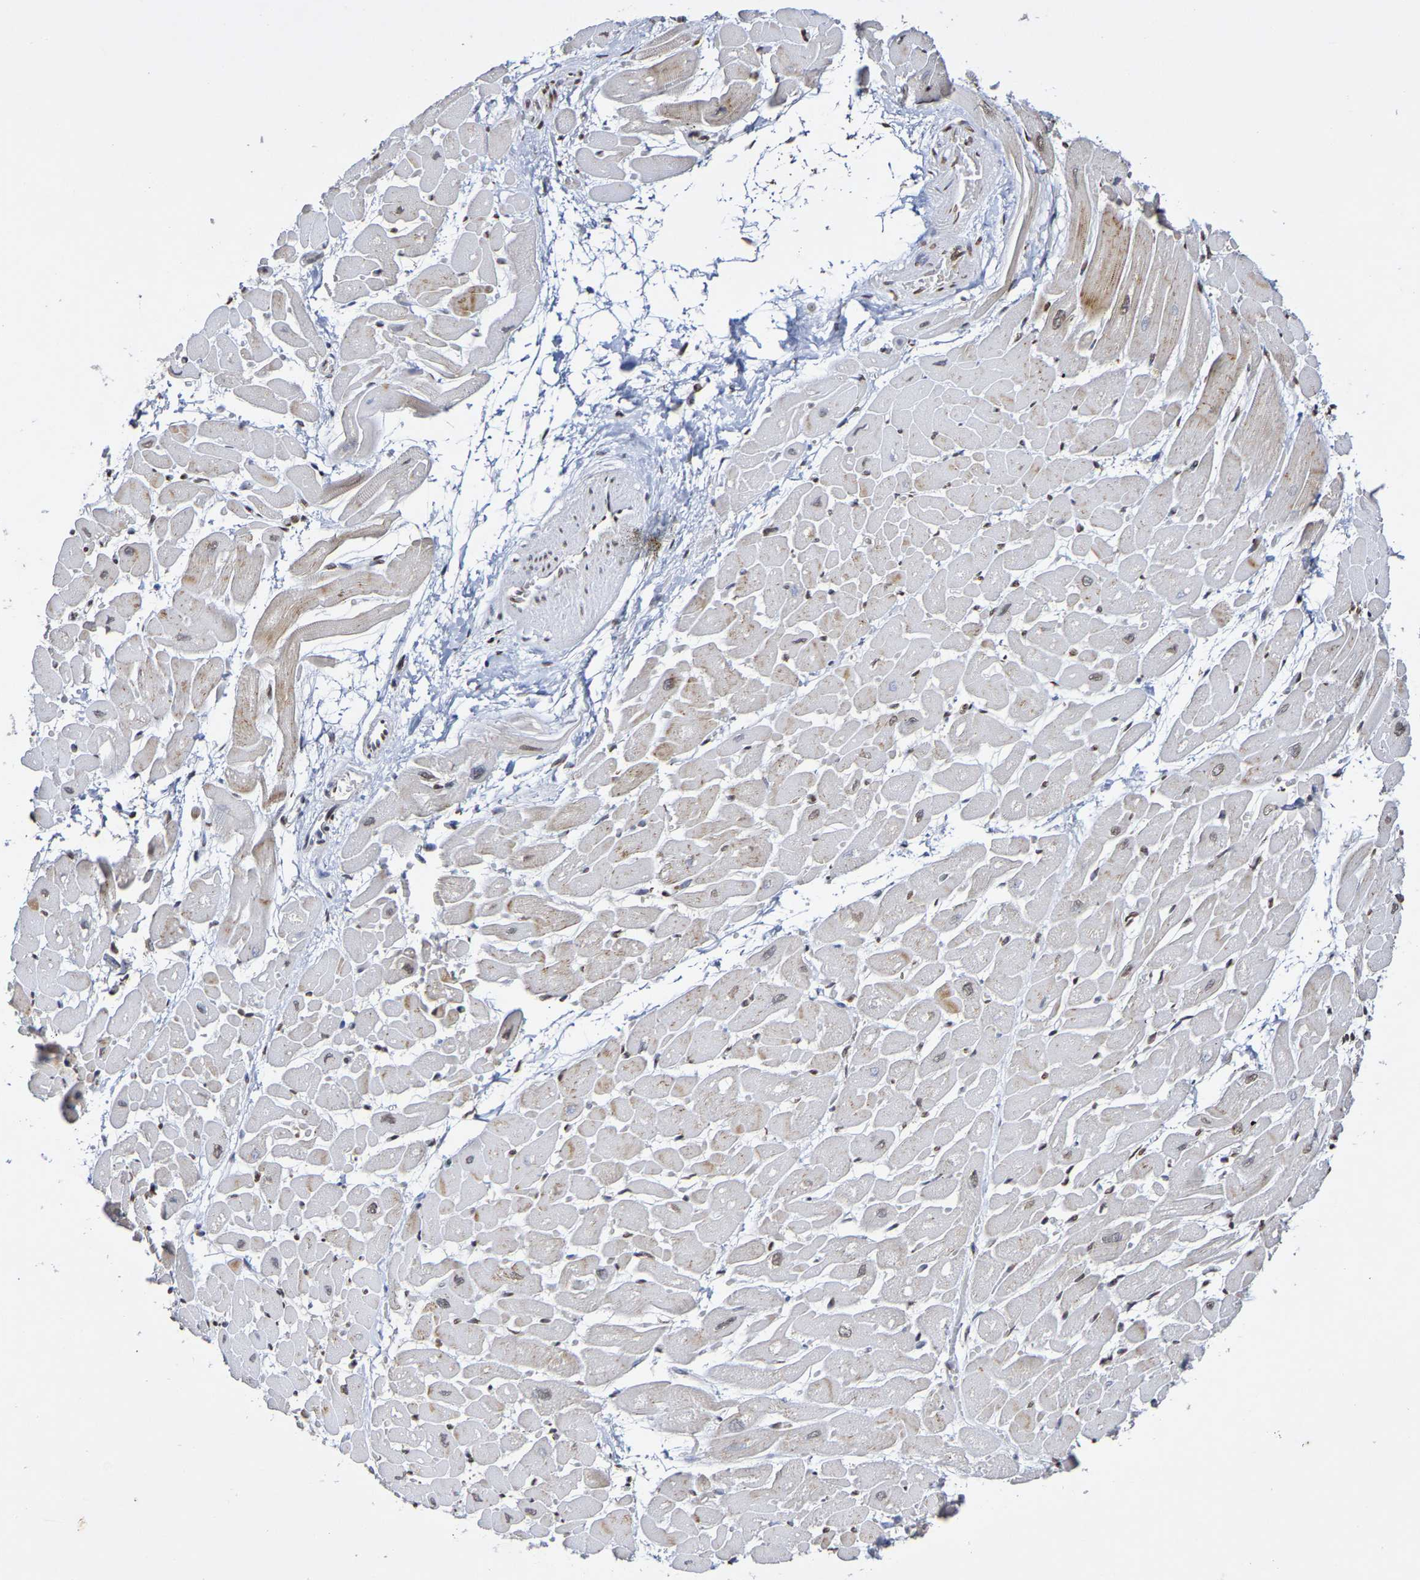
{"staining": {"intensity": "weak", "quantity": ">75%", "location": "nuclear"}, "tissue": "heart muscle", "cell_type": "Cardiomyocytes", "image_type": "normal", "snomed": [{"axis": "morphology", "description": "Normal tissue, NOS"}, {"axis": "topography", "description": "Heart"}], "caption": "Immunohistochemical staining of benign heart muscle displays low levels of weak nuclear positivity in approximately >75% of cardiomyocytes. (Stains: DAB in brown, nuclei in blue, Microscopy: brightfield microscopy at high magnification).", "gene": "ATF4", "patient": {"sex": "male", "age": 45}}